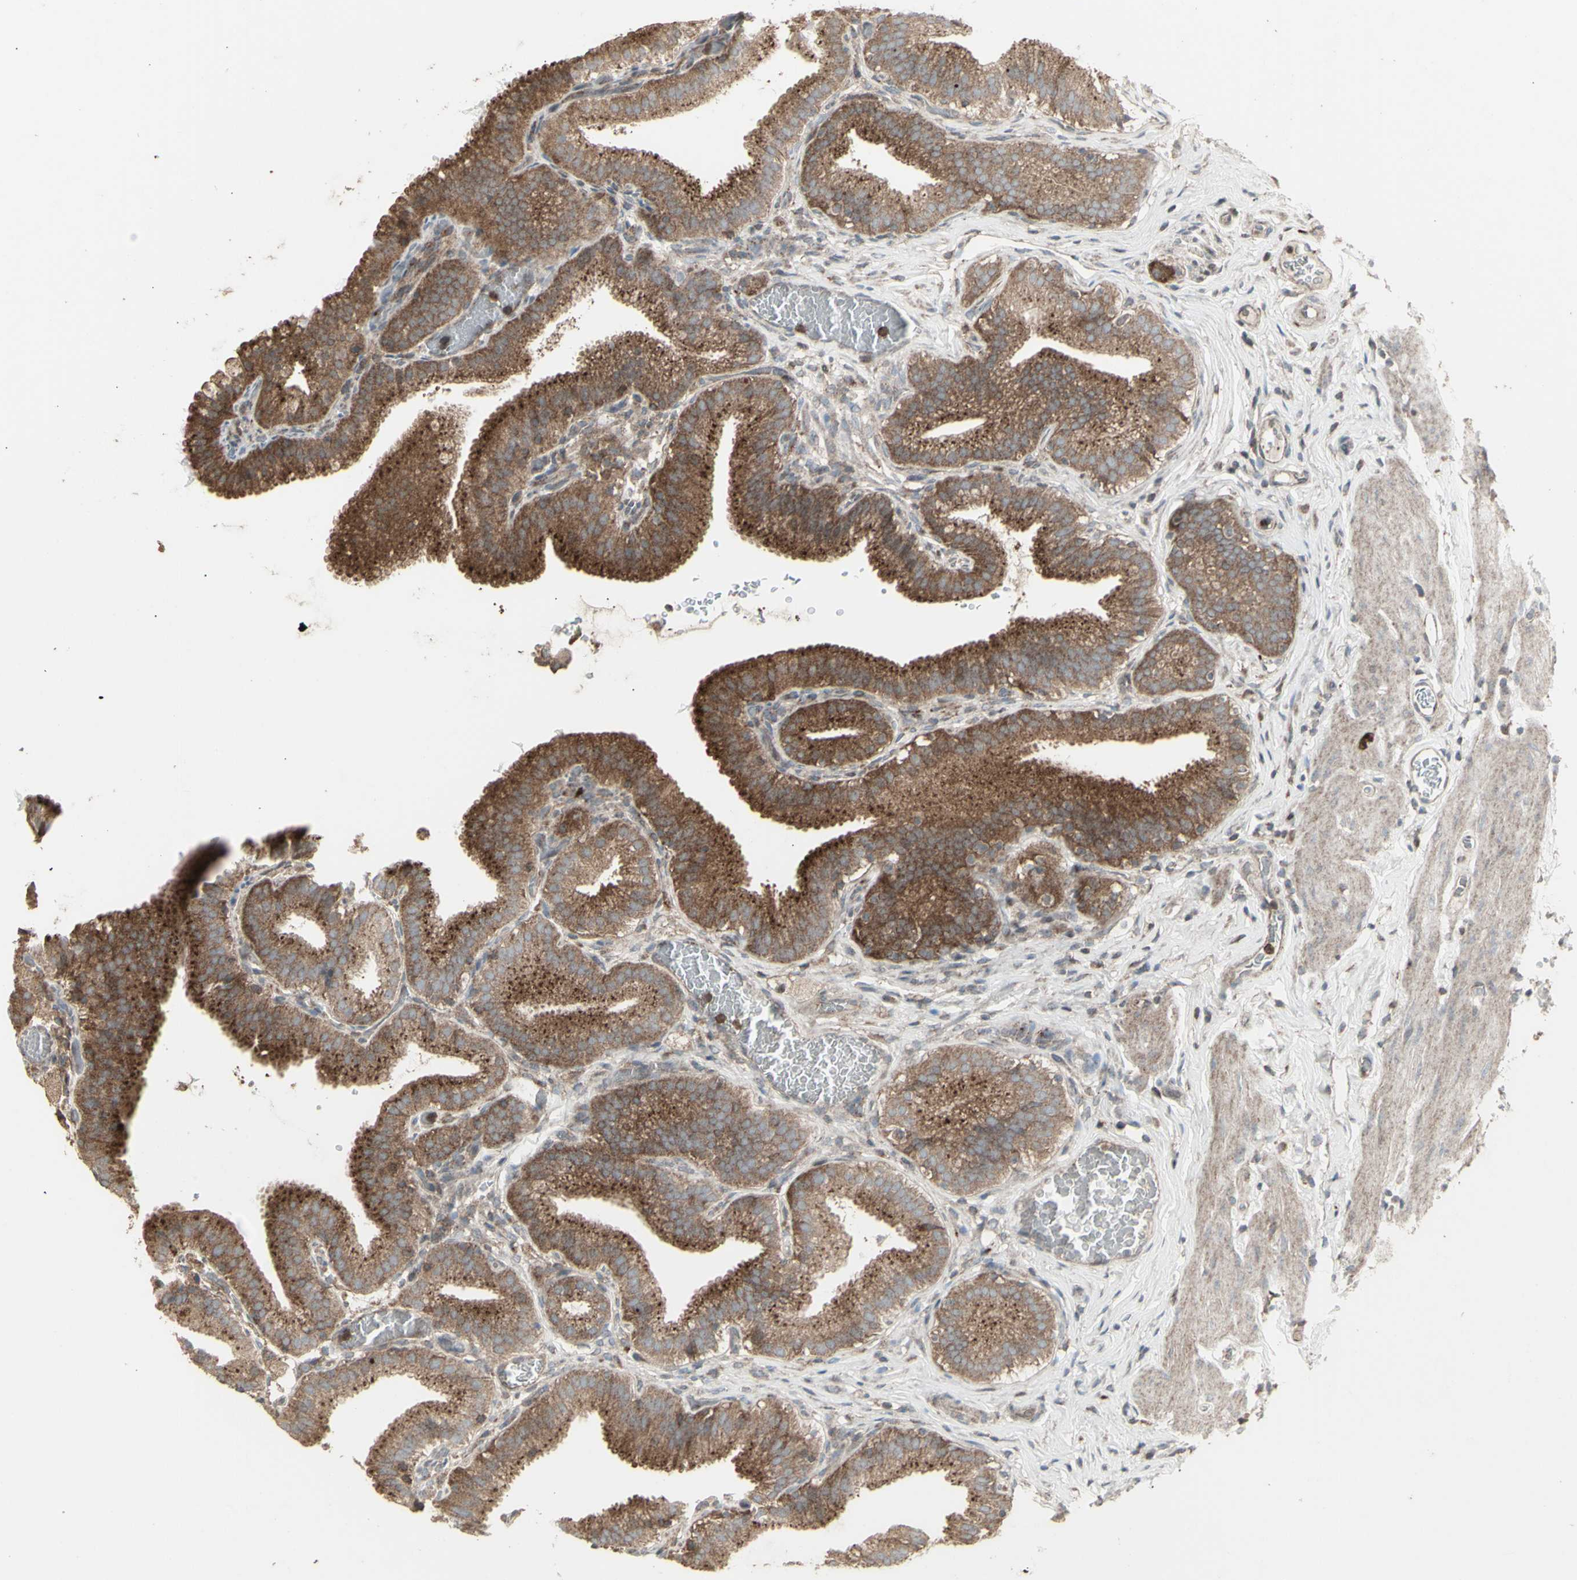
{"staining": {"intensity": "strong", "quantity": ">75%", "location": "cytoplasmic/membranous"}, "tissue": "gallbladder", "cell_type": "Glandular cells", "image_type": "normal", "snomed": [{"axis": "morphology", "description": "Normal tissue, NOS"}, {"axis": "topography", "description": "Gallbladder"}], "caption": "Immunohistochemistry (IHC) photomicrograph of normal gallbladder stained for a protein (brown), which displays high levels of strong cytoplasmic/membranous staining in about >75% of glandular cells.", "gene": "RNASEL", "patient": {"sex": "male", "age": 54}}